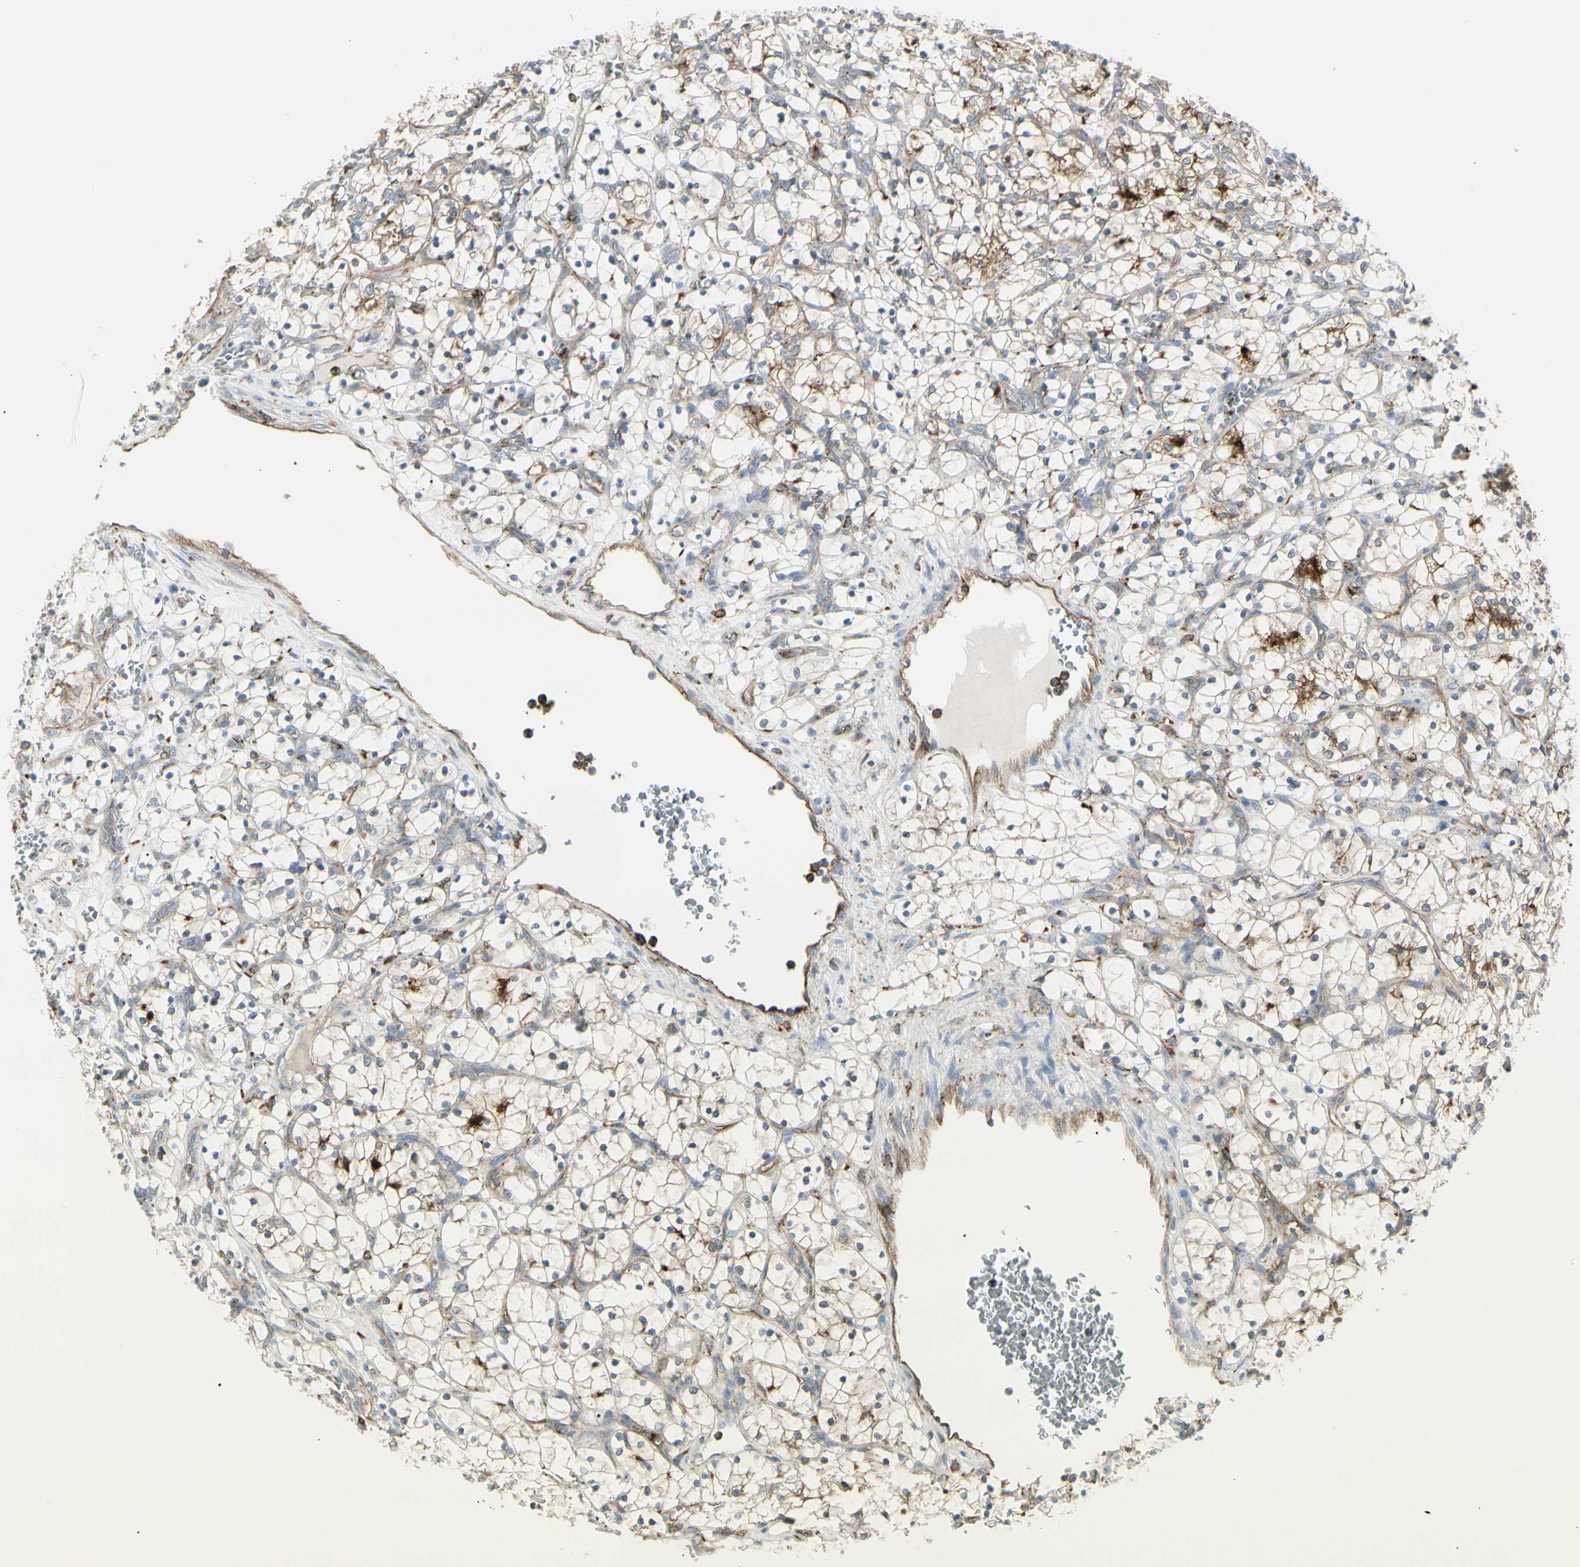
{"staining": {"intensity": "strong", "quantity": "<25%", "location": "cytoplasmic/membranous"}, "tissue": "renal cancer", "cell_type": "Tumor cells", "image_type": "cancer", "snomed": [{"axis": "morphology", "description": "Adenocarcinoma, NOS"}, {"axis": "topography", "description": "Kidney"}], "caption": "Renal cancer (adenocarcinoma) stained with a protein marker displays strong staining in tumor cells.", "gene": "ATP6V1B2", "patient": {"sex": "female", "age": 69}}